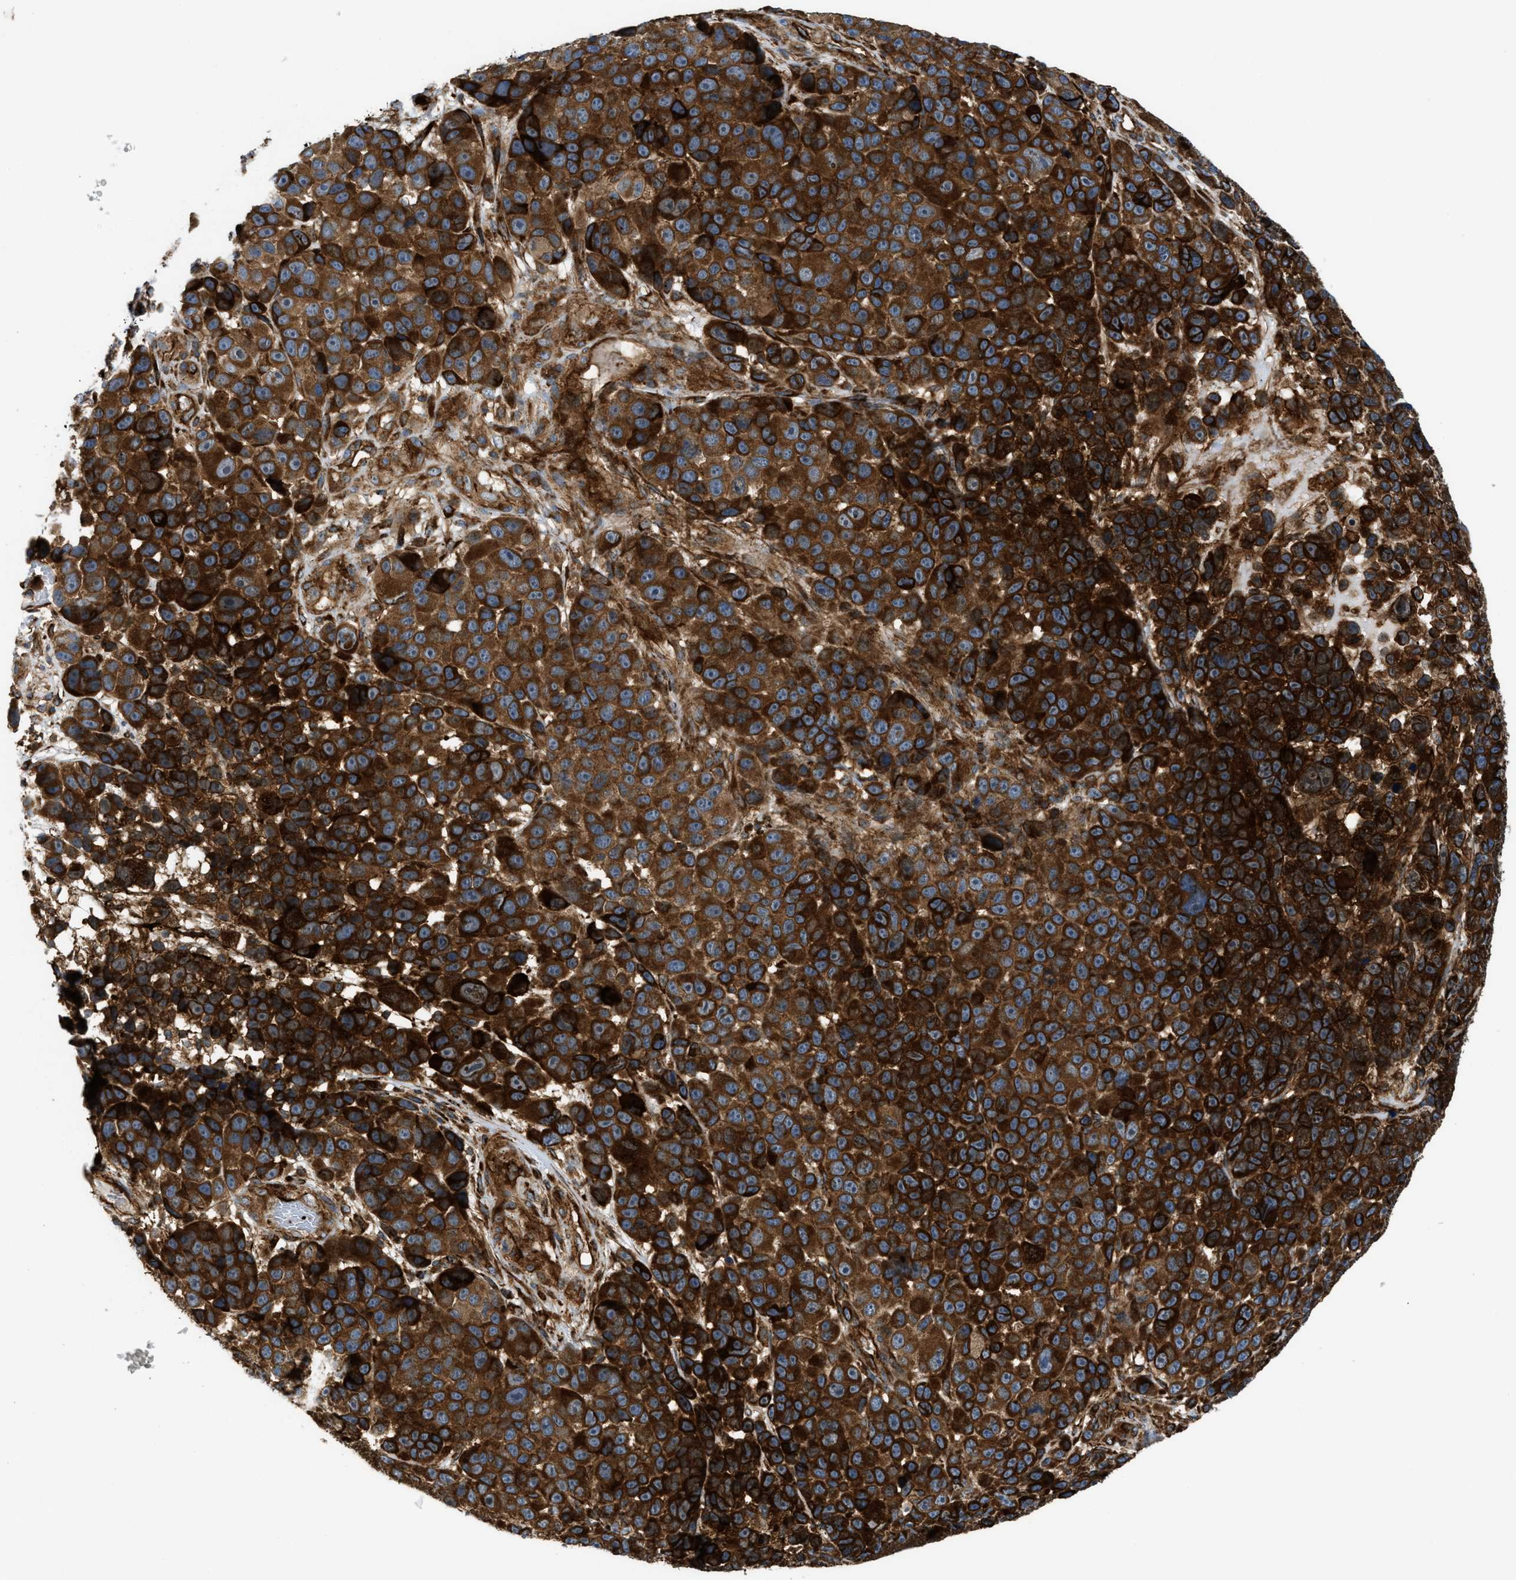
{"staining": {"intensity": "strong", "quantity": ">75%", "location": "cytoplasmic/membranous"}, "tissue": "melanoma", "cell_type": "Tumor cells", "image_type": "cancer", "snomed": [{"axis": "morphology", "description": "Malignant melanoma, NOS"}, {"axis": "topography", "description": "Skin"}], "caption": "Malignant melanoma stained with DAB immunohistochemistry shows high levels of strong cytoplasmic/membranous positivity in approximately >75% of tumor cells.", "gene": "EGLN1", "patient": {"sex": "male", "age": 53}}